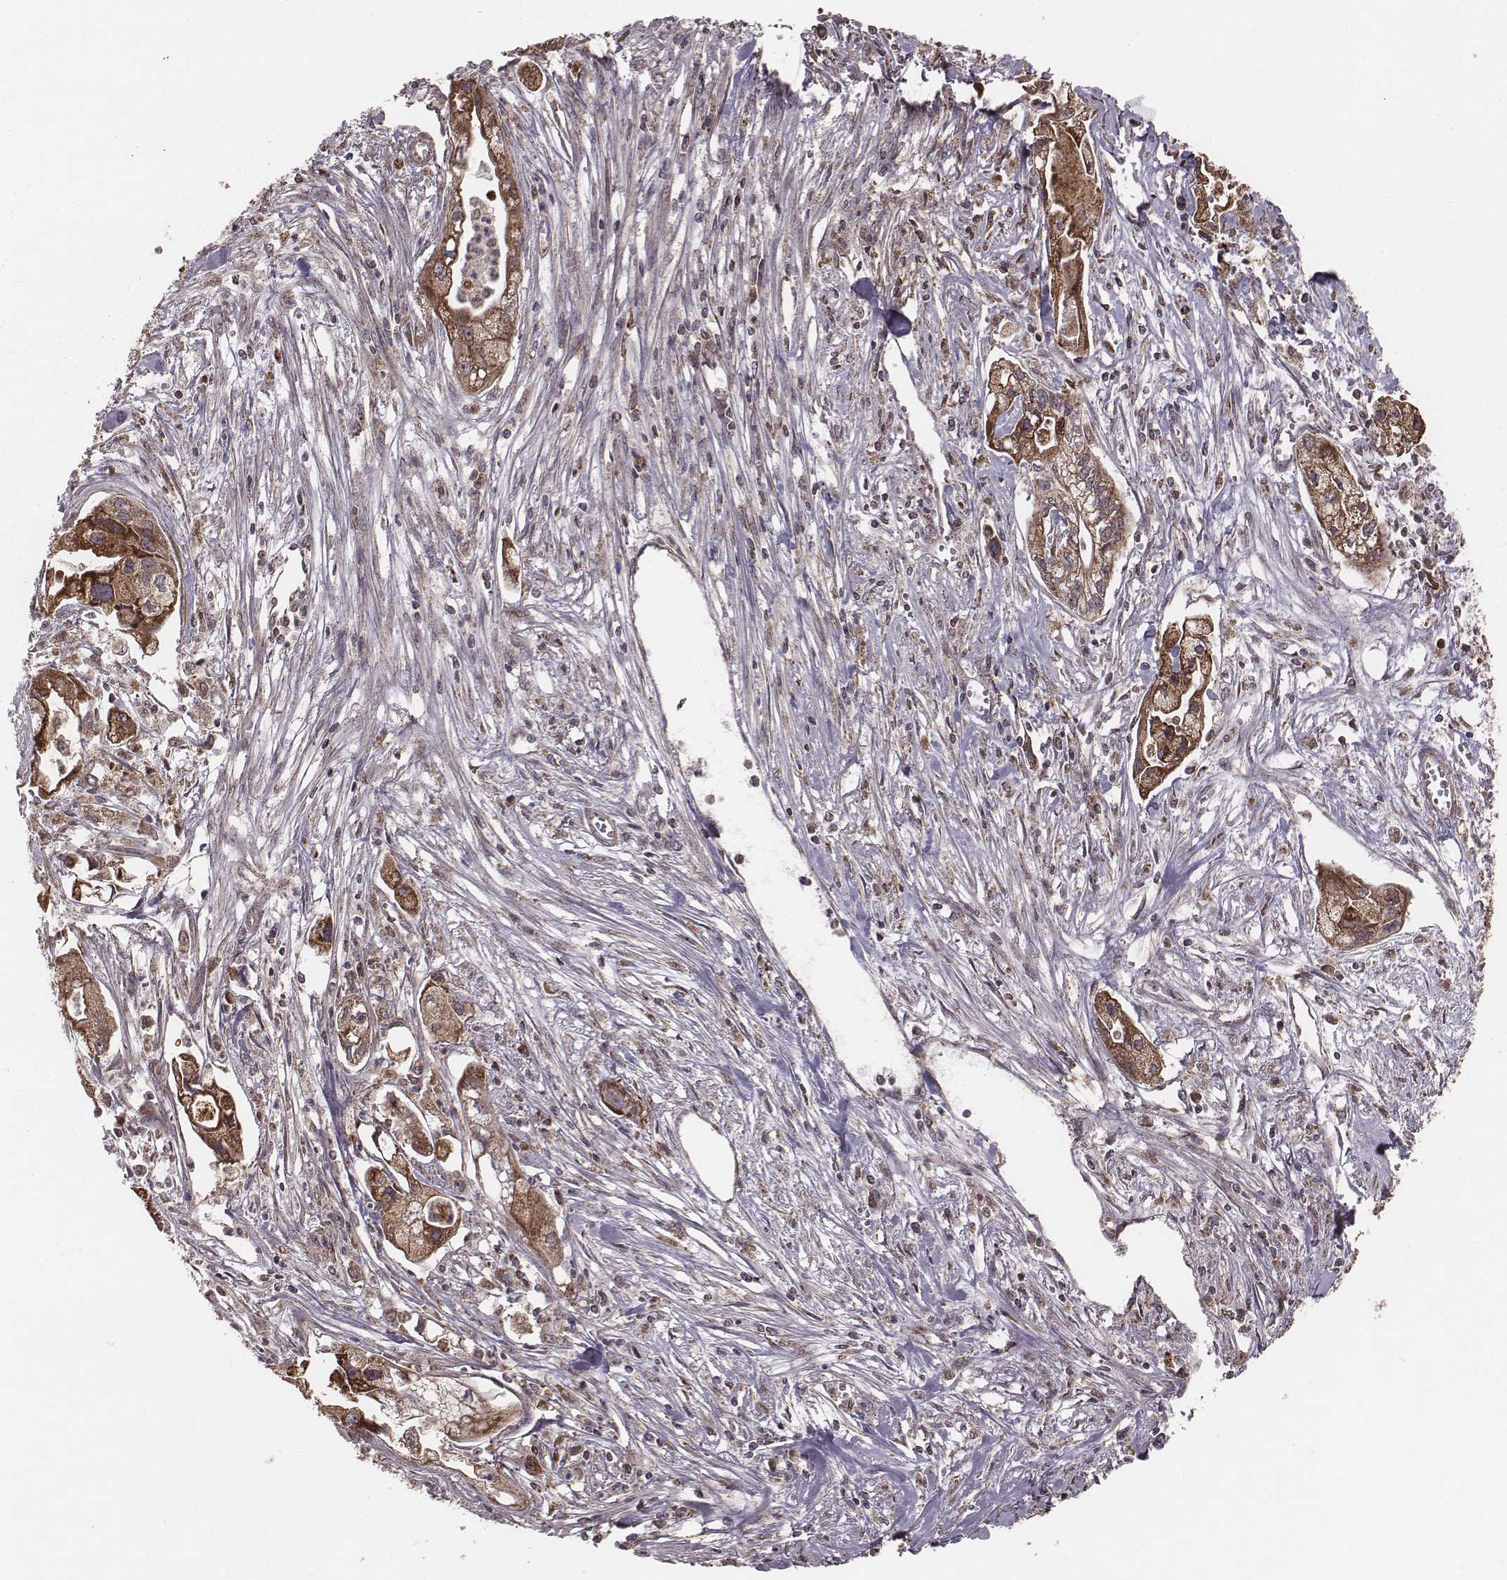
{"staining": {"intensity": "strong", "quantity": ">75%", "location": "cytoplasmic/membranous"}, "tissue": "pancreatic cancer", "cell_type": "Tumor cells", "image_type": "cancer", "snomed": [{"axis": "morphology", "description": "Adenocarcinoma, NOS"}, {"axis": "topography", "description": "Pancreas"}], "caption": "Pancreatic cancer stained with a brown dye shows strong cytoplasmic/membranous positive positivity in about >75% of tumor cells.", "gene": "PDCD2L", "patient": {"sex": "male", "age": 70}}